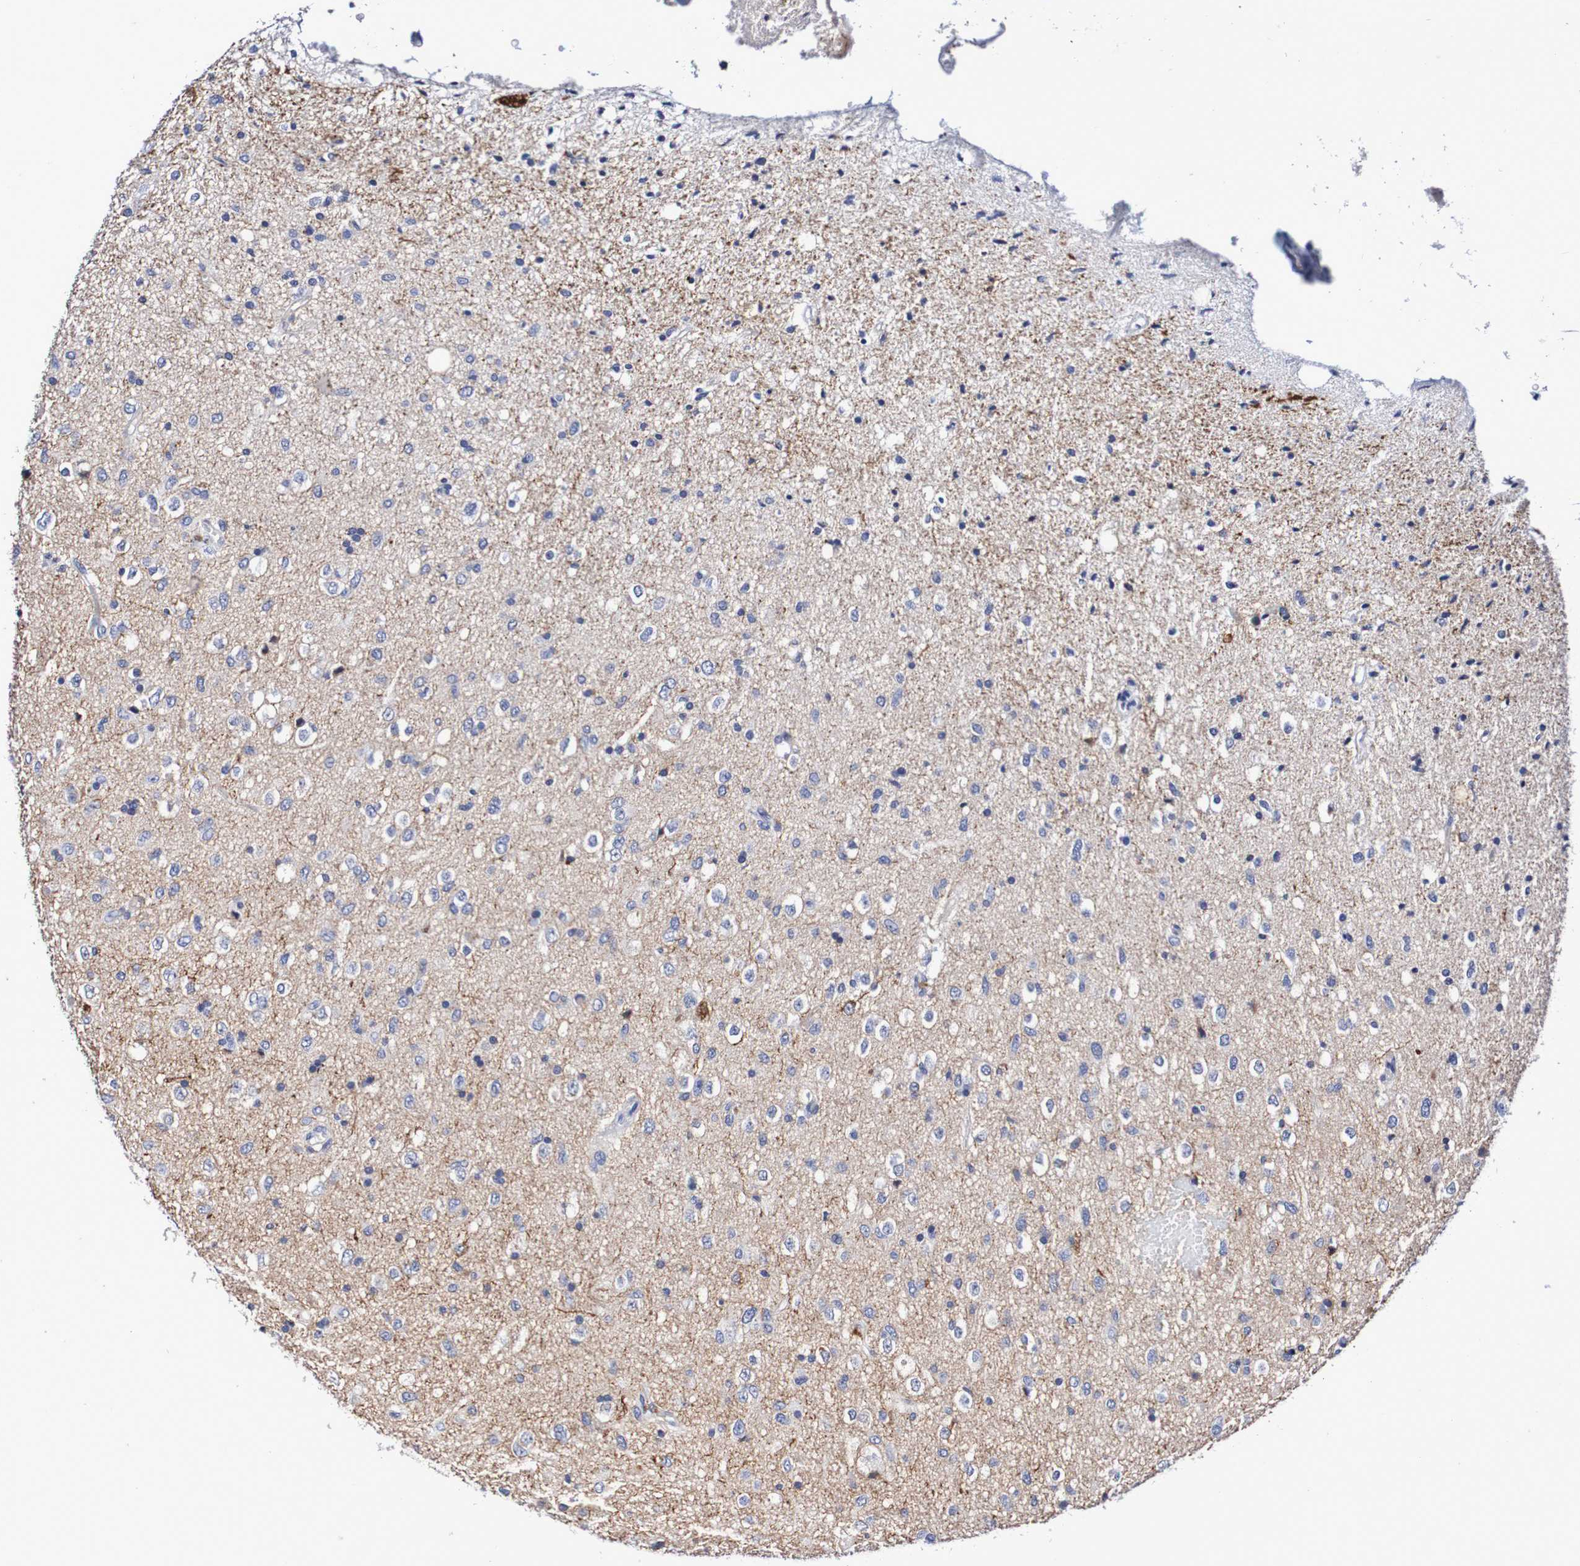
{"staining": {"intensity": "negative", "quantity": "none", "location": "none"}, "tissue": "glioma", "cell_type": "Tumor cells", "image_type": "cancer", "snomed": [{"axis": "morphology", "description": "Glioma, malignant, Low grade"}, {"axis": "topography", "description": "Brain"}], "caption": "The photomicrograph displays no staining of tumor cells in glioma. The staining is performed using DAB brown chromogen with nuclei counter-stained in using hematoxylin.", "gene": "SEZ6", "patient": {"sex": "male", "age": 77}}